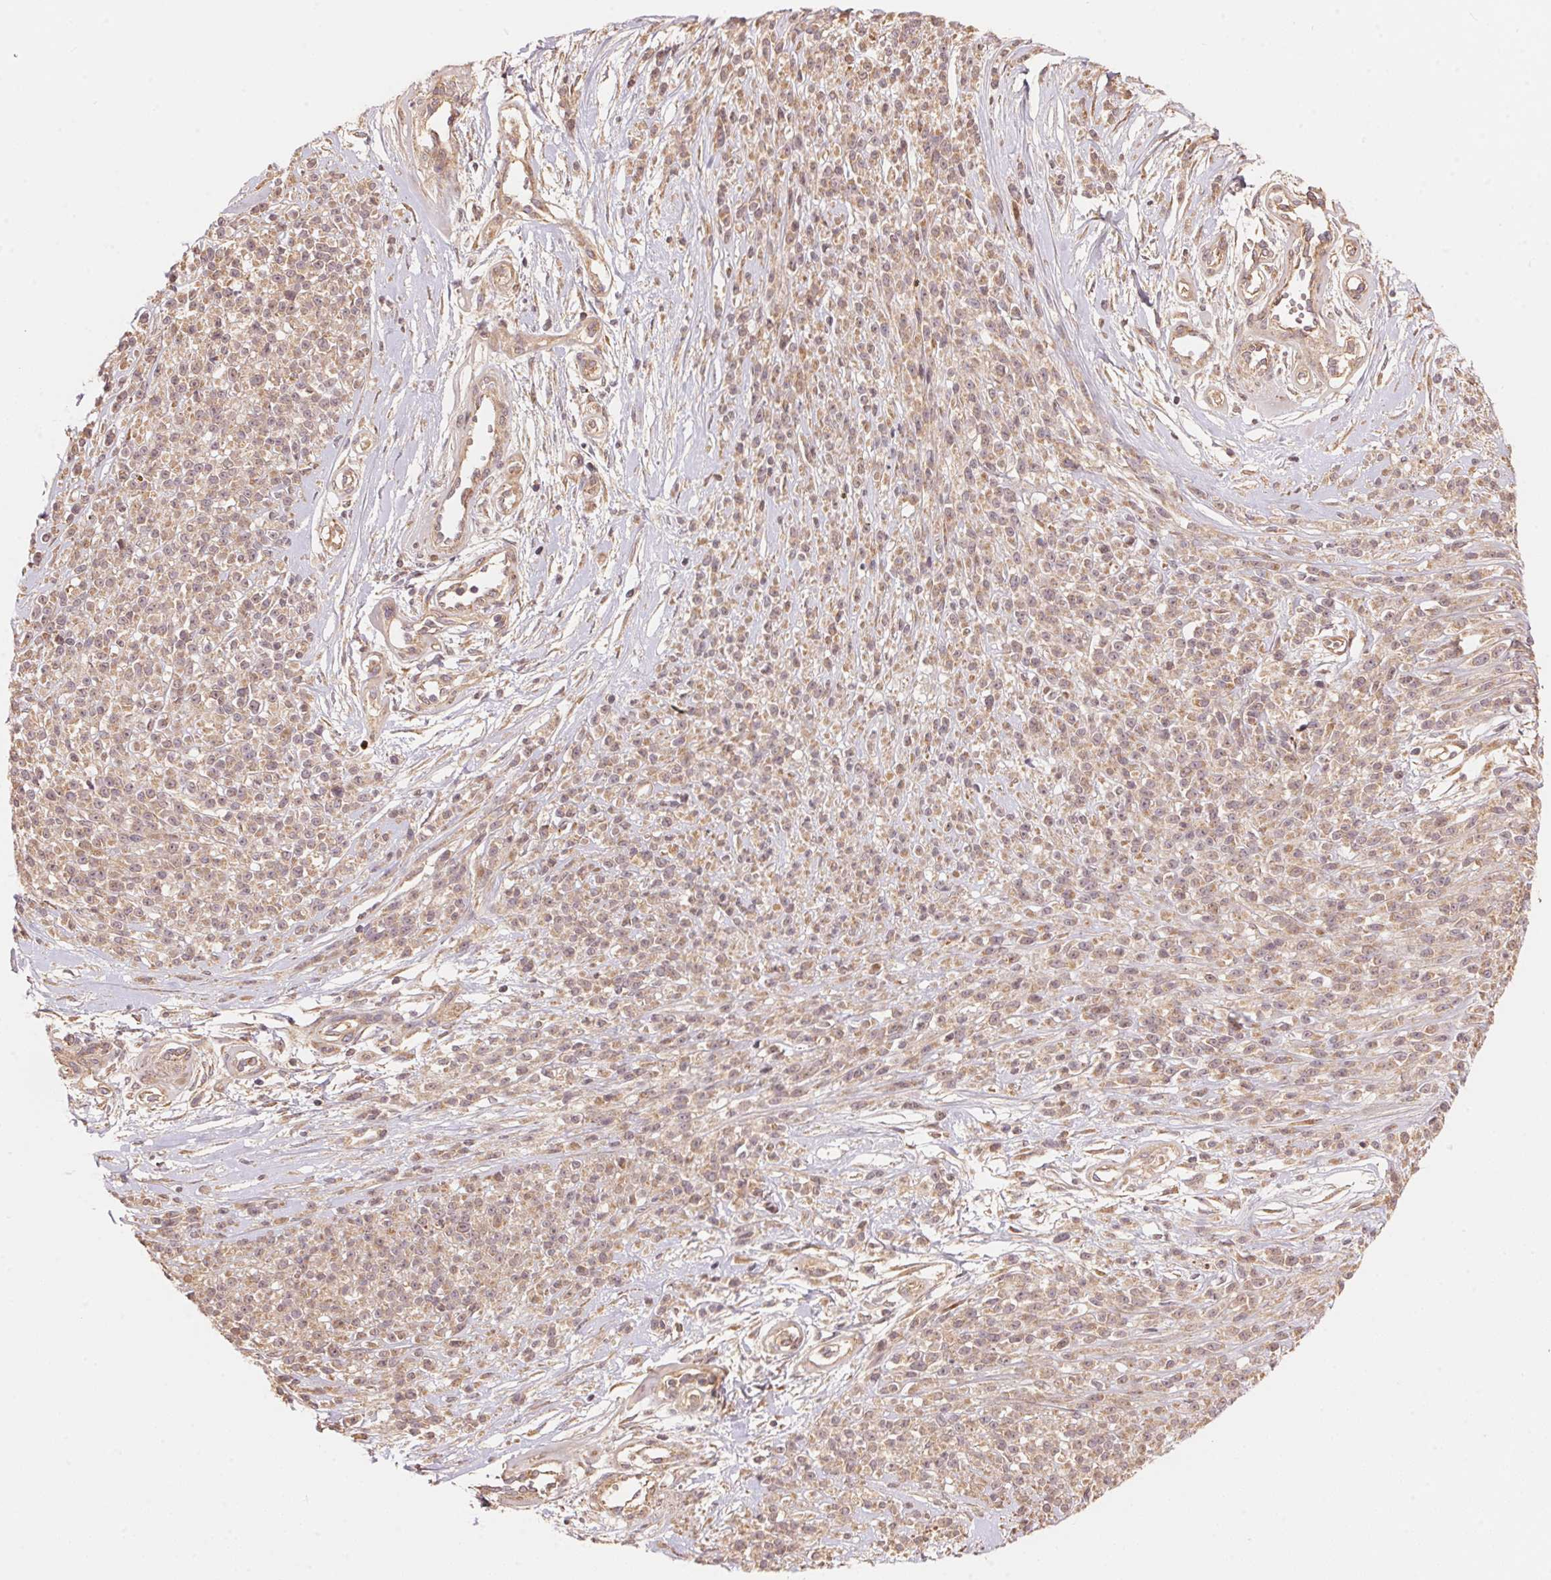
{"staining": {"intensity": "weak", "quantity": ">75%", "location": "cytoplasmic/membranous"}, "tissue": "melanoma", "cell_type": "Tumor cells", "image_type": "cancer", "snomed": [{"axis": "morphology", "description": "Malignant melanoma, NOS"}, {"axis": "topography", "description": "Skin"}, {"axis": "topography", "description": "Skin of trunk"}], "caption": "Brown immunohistochemical staining in melanoma exhibits weak cytoplasmic/membranous expression in approximately >75% of tumor cells.", "gene": "TNIP2", "patient": {"sex": "male", "age": 74}}